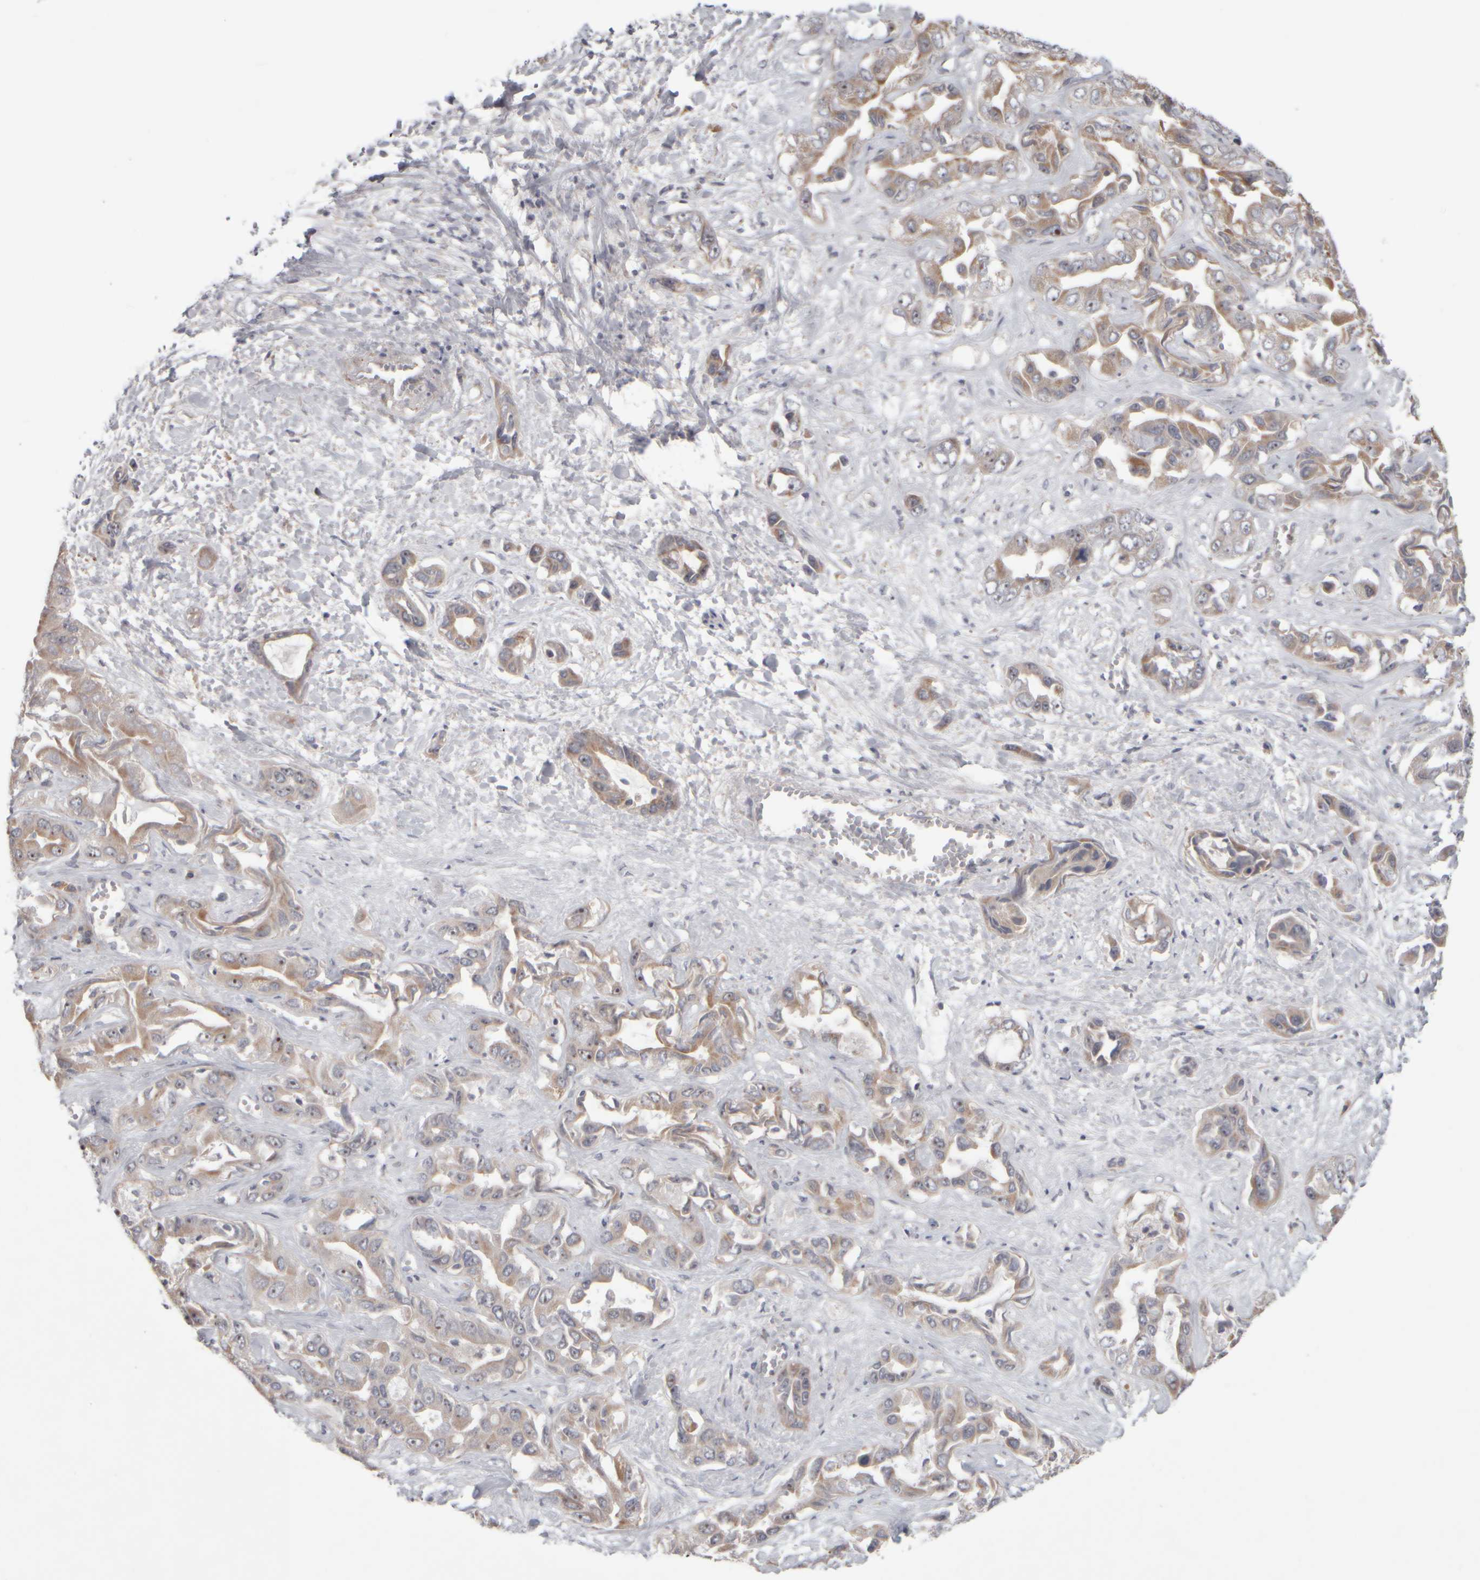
{"staining": {"intensity": "moderate", "quantity": "<25%", "location": "cytoplasmic/membranous,nuclear"}, "tissue": "liver cancer", "cell_type": "Tumor cells", "image_type": "cancer", "snomed": [{"axis": "morphology", "description": "Cholangiocarcinoma"}, {"axis": "topography", "description": "Liver"}], "caption": "High-power microscopy captured an IHC micrograph of cholangiocarcinoma (liver), revealing moderate cytoplasmic/membranous and nuclear expression in about <25% of tumor cells. Using DAB (3,3'-diaminobenzidine) (brown) and hematoxylin (blue) stains, captured at high magnification using brightfield microscopy.", "gene": "SCO1", "patient": {"sex": "female", "age": 52}}